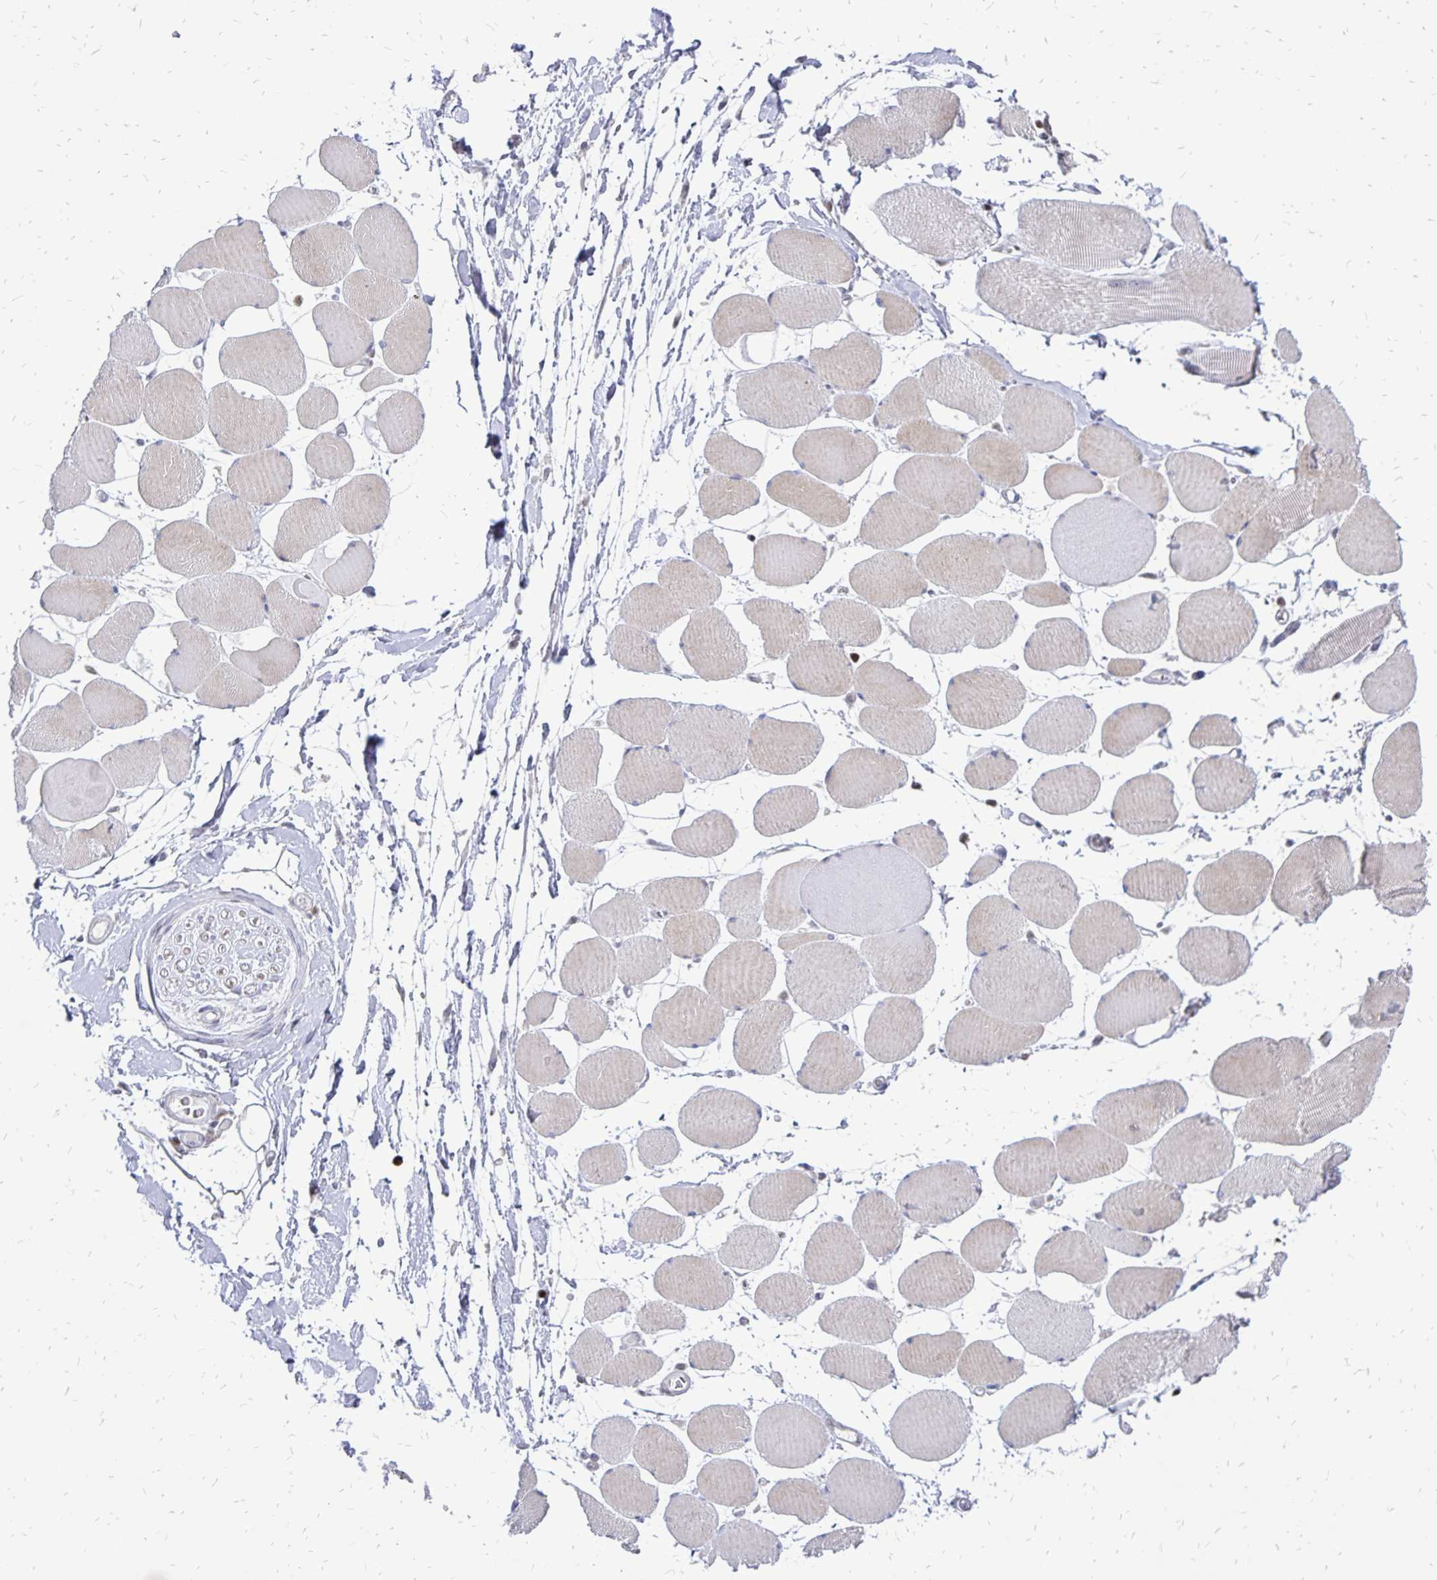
{"staining": {"intensity": "weak", "quantity": "25%-75%", "location": "cytoplasmic/membranous"}, "tissue": "skeletal muscle", "cell_type": "Myocytes", "image_type": "normal", "snomed": [{"axis": "morphology", "description": "Normal tissue, NOS"}, {"axis": "topography", "description": "Skeletal muscle"}], "caption": "Myocytes demonstrate weak cytoplasmic/membranous positivity in about 25%-75% of cells in benign skeletal muscle.", "gene": "DCK", "patient": {"sex": "female", "age": 75}}